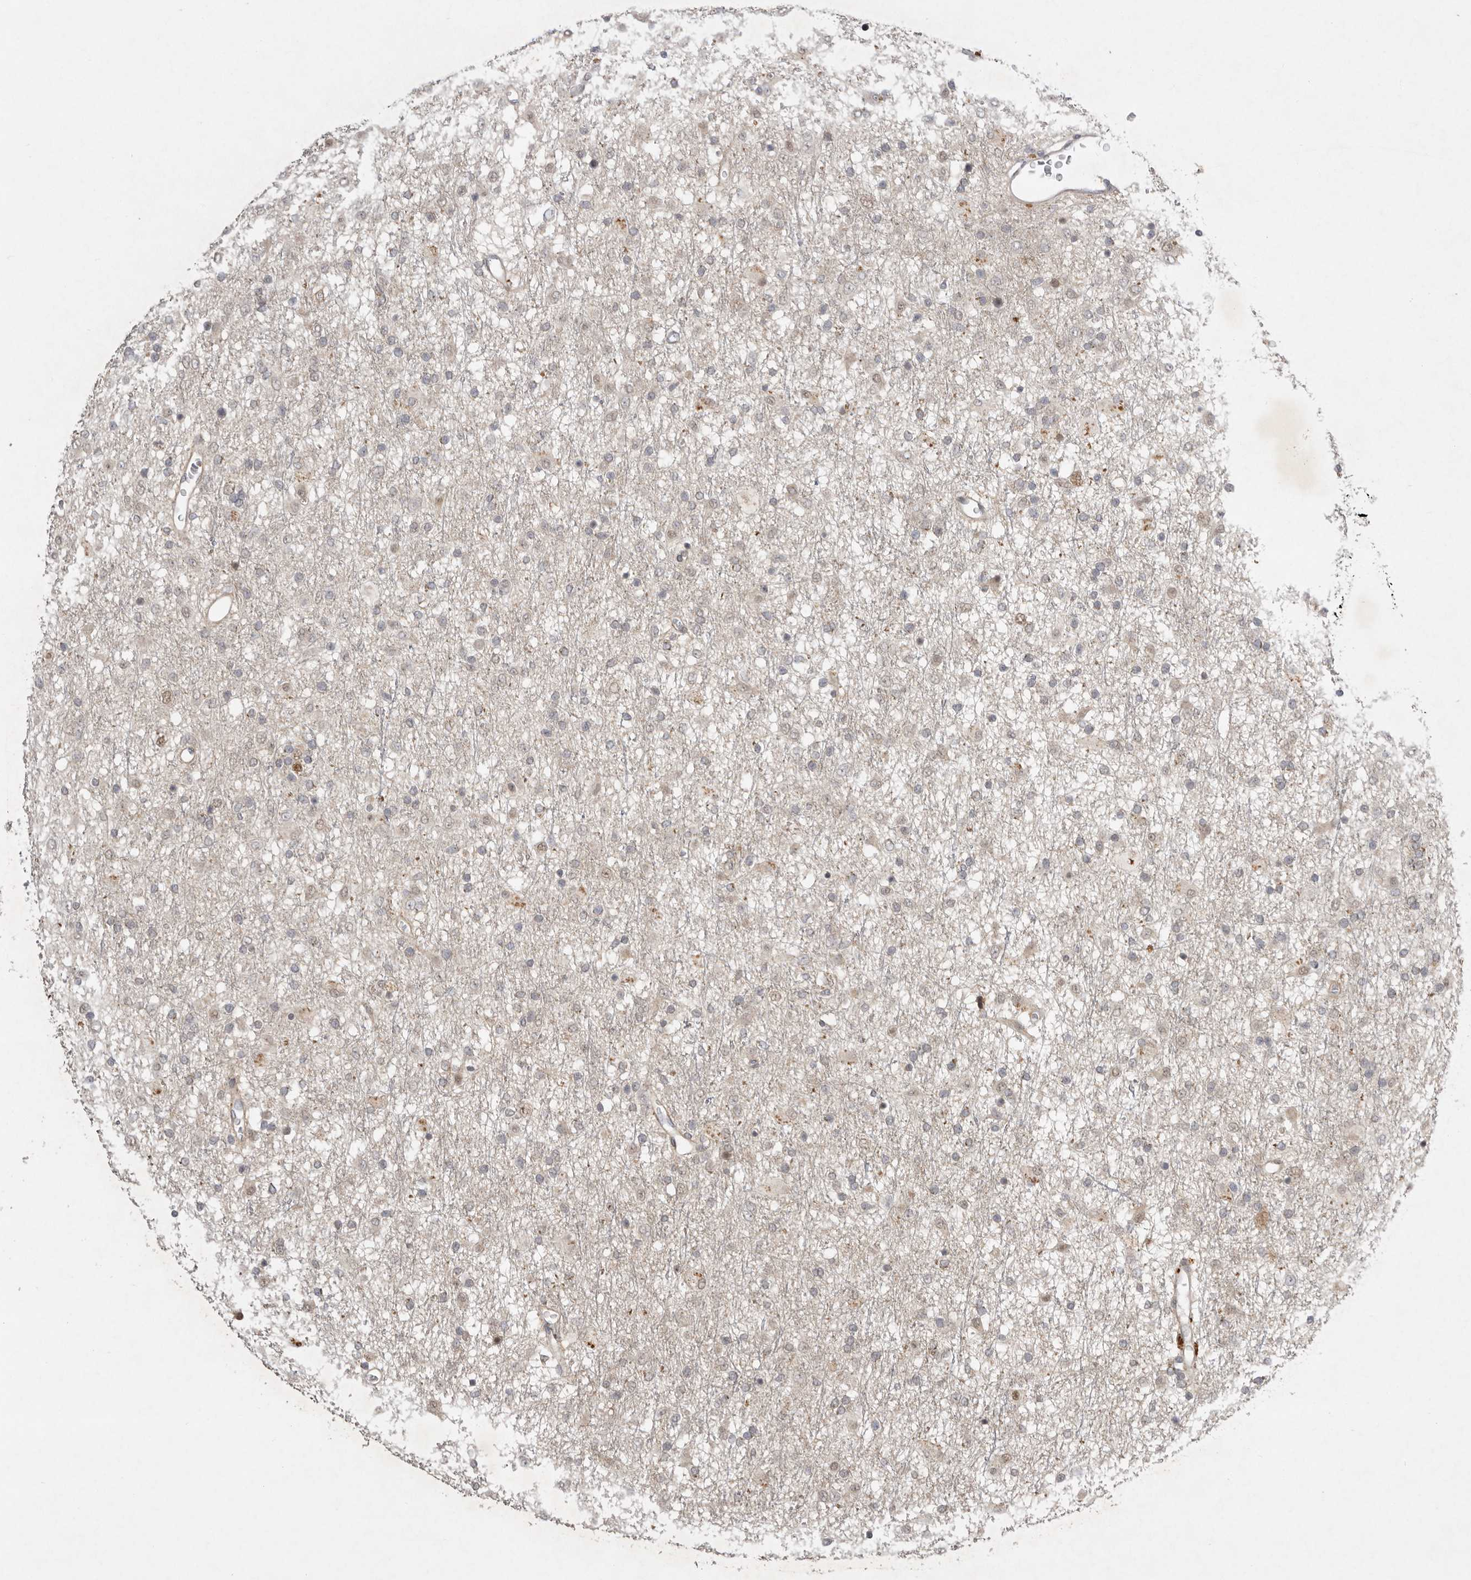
{"staining": {"intensity": "negative", "quantity": "none", "location": "none"}, "tissue": "glioma", "cell_type": "Tumor cells", "image_type": "cancer", "snomed": [{"axis": "morphology", "description": "Glioma, malignant, Low grade"}, {"axis": "topography", "description": "Brain"}], "caption": "IHC of low-grade glioma (malignant) exhibits no staining in tumor cells. (DAB IHC with hematoxylin counter stain).", "gene": "NSUN4", "patient": {"sex": "male", "age": 65}}